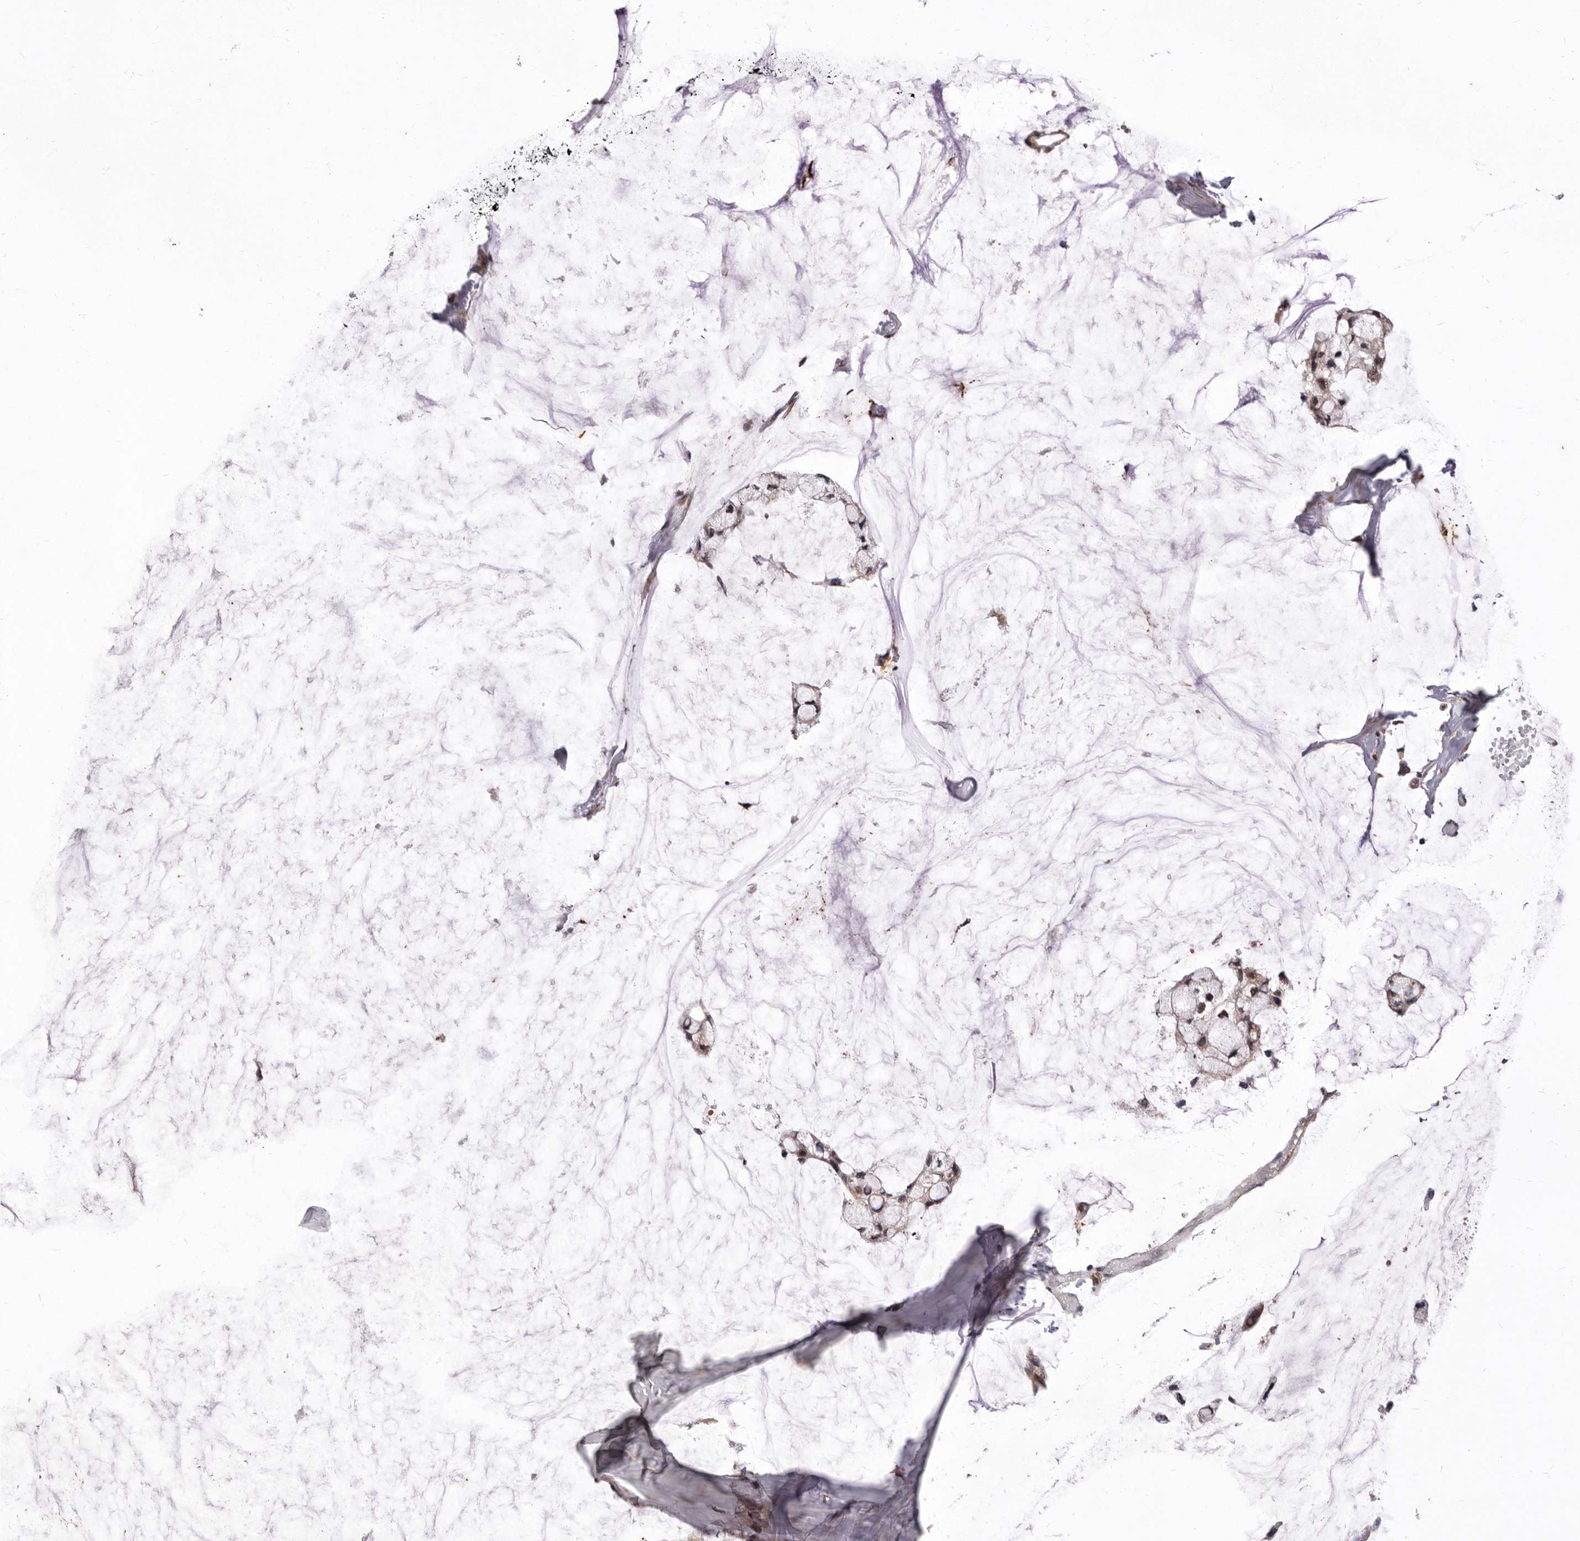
{"staining": {"intensity": "weak", "quantity": "25%-75%", "location": "cytoplasmic/membranous"}, "tissue": "ovarian cancer", "cell_type": "Tumor cells", "image_type": "cancer", "snomed": [{"axis": "morphology", "description": "Cystadenocarcinoma, mucinous, NOS"}, {"axis": "topography", "description": "Ovary"}], "caption": "A micrograph of human mucinous cystadenocarcinoma (ovarian) stained for a protein displays weak cytoplasmic/membranous brown staining in tumor cells.", "gene": "RRM2B", "patient": {"sex": "female", "age": 39}}